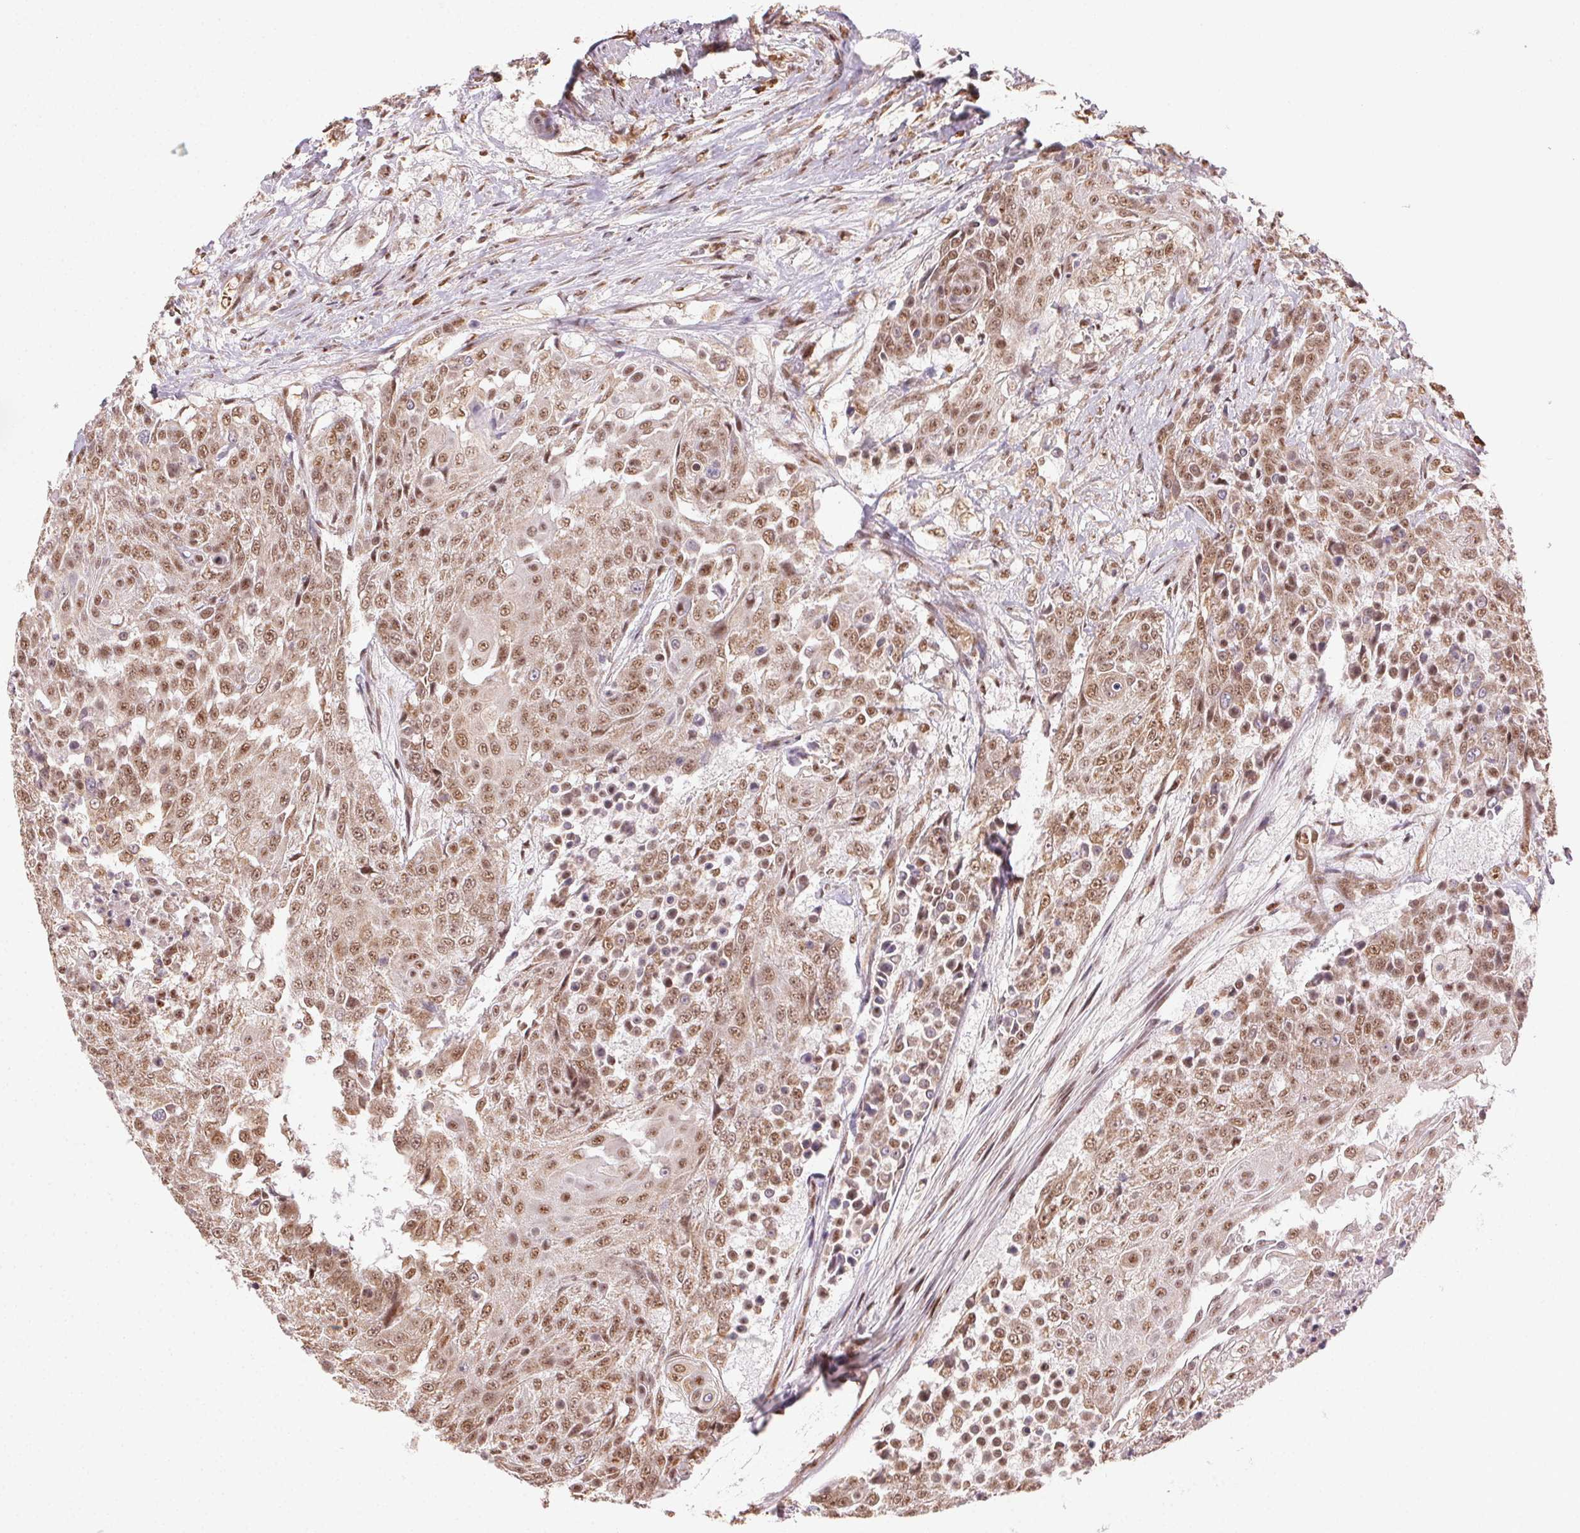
{"staining": {"intensity": "moderate", "quantity": ">75%", "location": "nuclear"}, "tissue": "urothelial cancer", "cell_type": "Tumor cells", "image_type": "cancer", "snomed": [{"axis": "morphology", "description": "Urothelial carcinoma, High grade"}, {"axis": "topography", "description": "Urinary bladder"}], "caption": "Brown immunohistochemical staining in human urothelial cancer displays moderate nuclear positivity in about >75% of tumor cells. The protein is stained brown, and the nuclei are stained in blue (DAB (3,3'-diaminobenzidine) IHC with brightfield microscopy, high magnification).", "gene": "TREML4", "patient": {"sex": "female", "age": 63}}